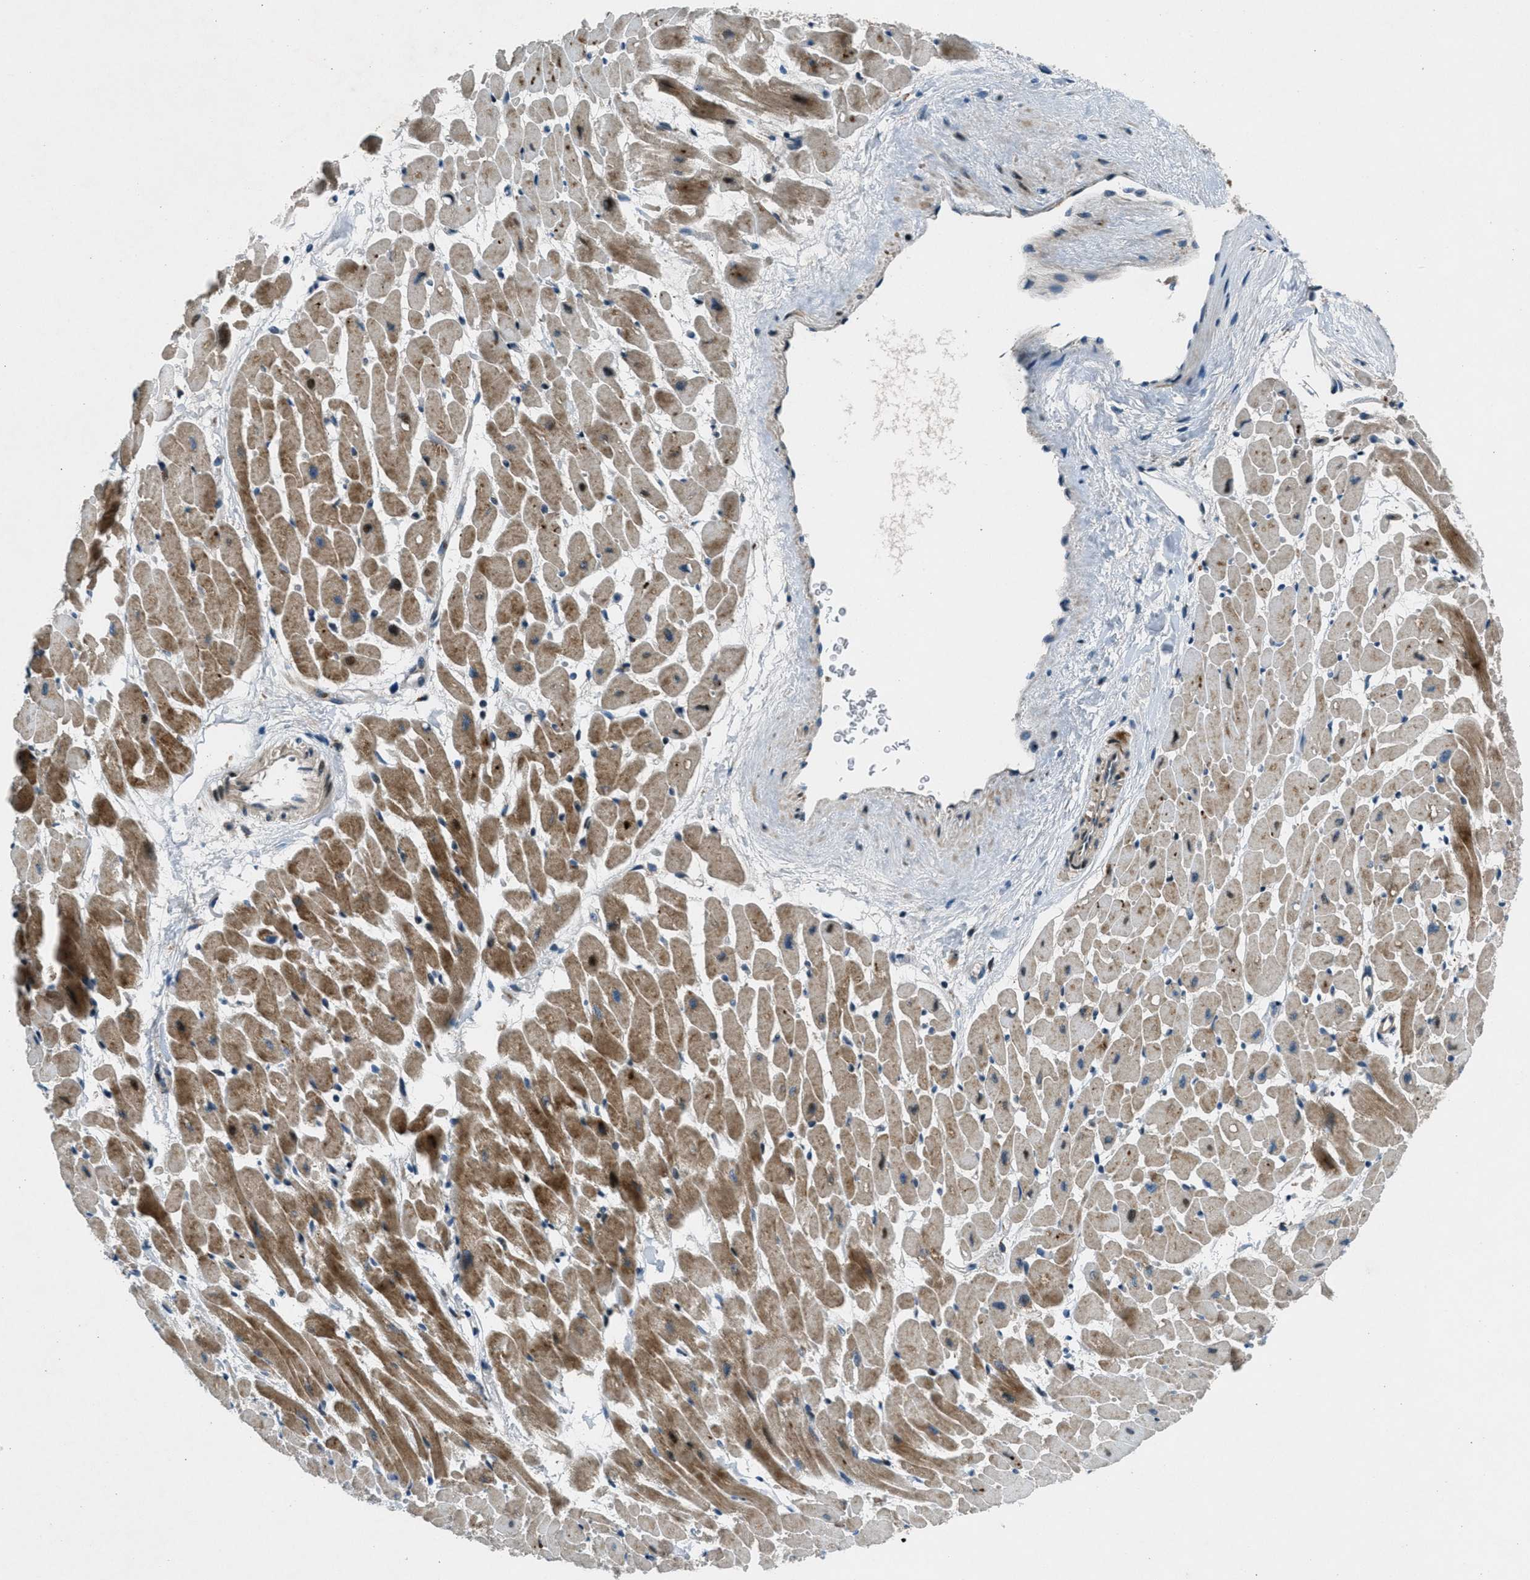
{"staining": {"intensity": "moderate", "quantity": ">75%", "location": "cytoplasmic/membranous"}, "tissue": "heart muscle", "cell_type": "Cardiomyocytes", "image_type": "normal", "snomed": [{"axis": "morphology", "description": "Normal tissue, NOS"}, {"axis": "topography", "description": "Heart"}], "caption": "A micrograph of heart muscle stained for a protein demonstrates moderate cytoplasmic/membranous brown staining in cardiomyocytes. Nuclei are stained in blue.", "gene": "CLEC2D", "patient": {"sex": "male", "age": 45}}